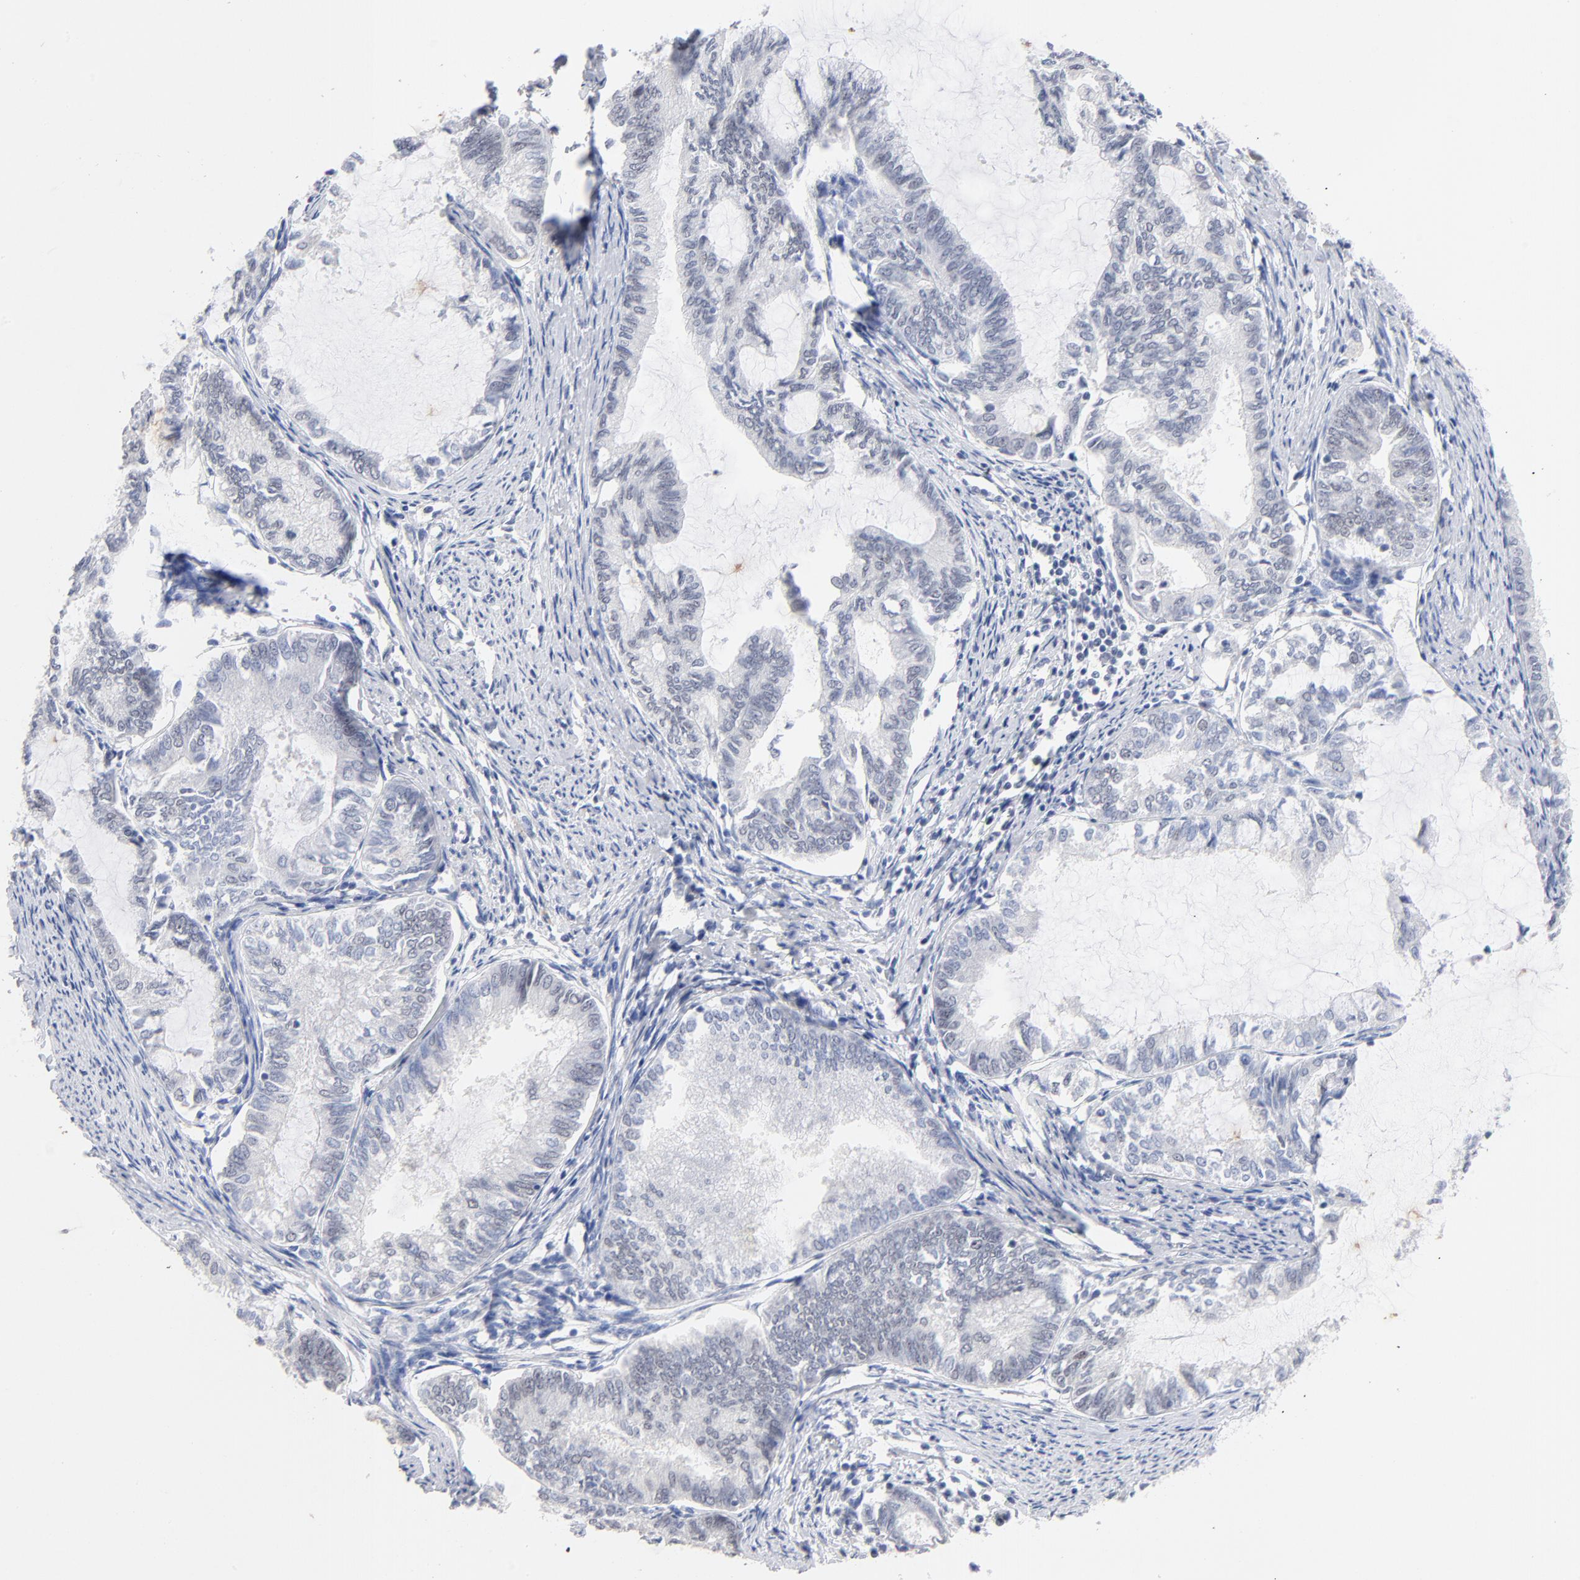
{"staining": {"intensity": "weak", "quantity": "<25%", "location": "nuclear"}, "tissue": "endometrial cancer", "cell_type": "Tumor cells", "image_type": "cancer", "snomed": [{"axis": "morphology", "description": "Adenocarcinoma, NOS"}, {"axis": "topography", "description": "Endometrium"}], "caption": "The histopathology image reveals no staining of tumor cells in endometrial adenocarcinoma.", "gene": "ORC2", "patient": {"sex": "female", "age": 86}}